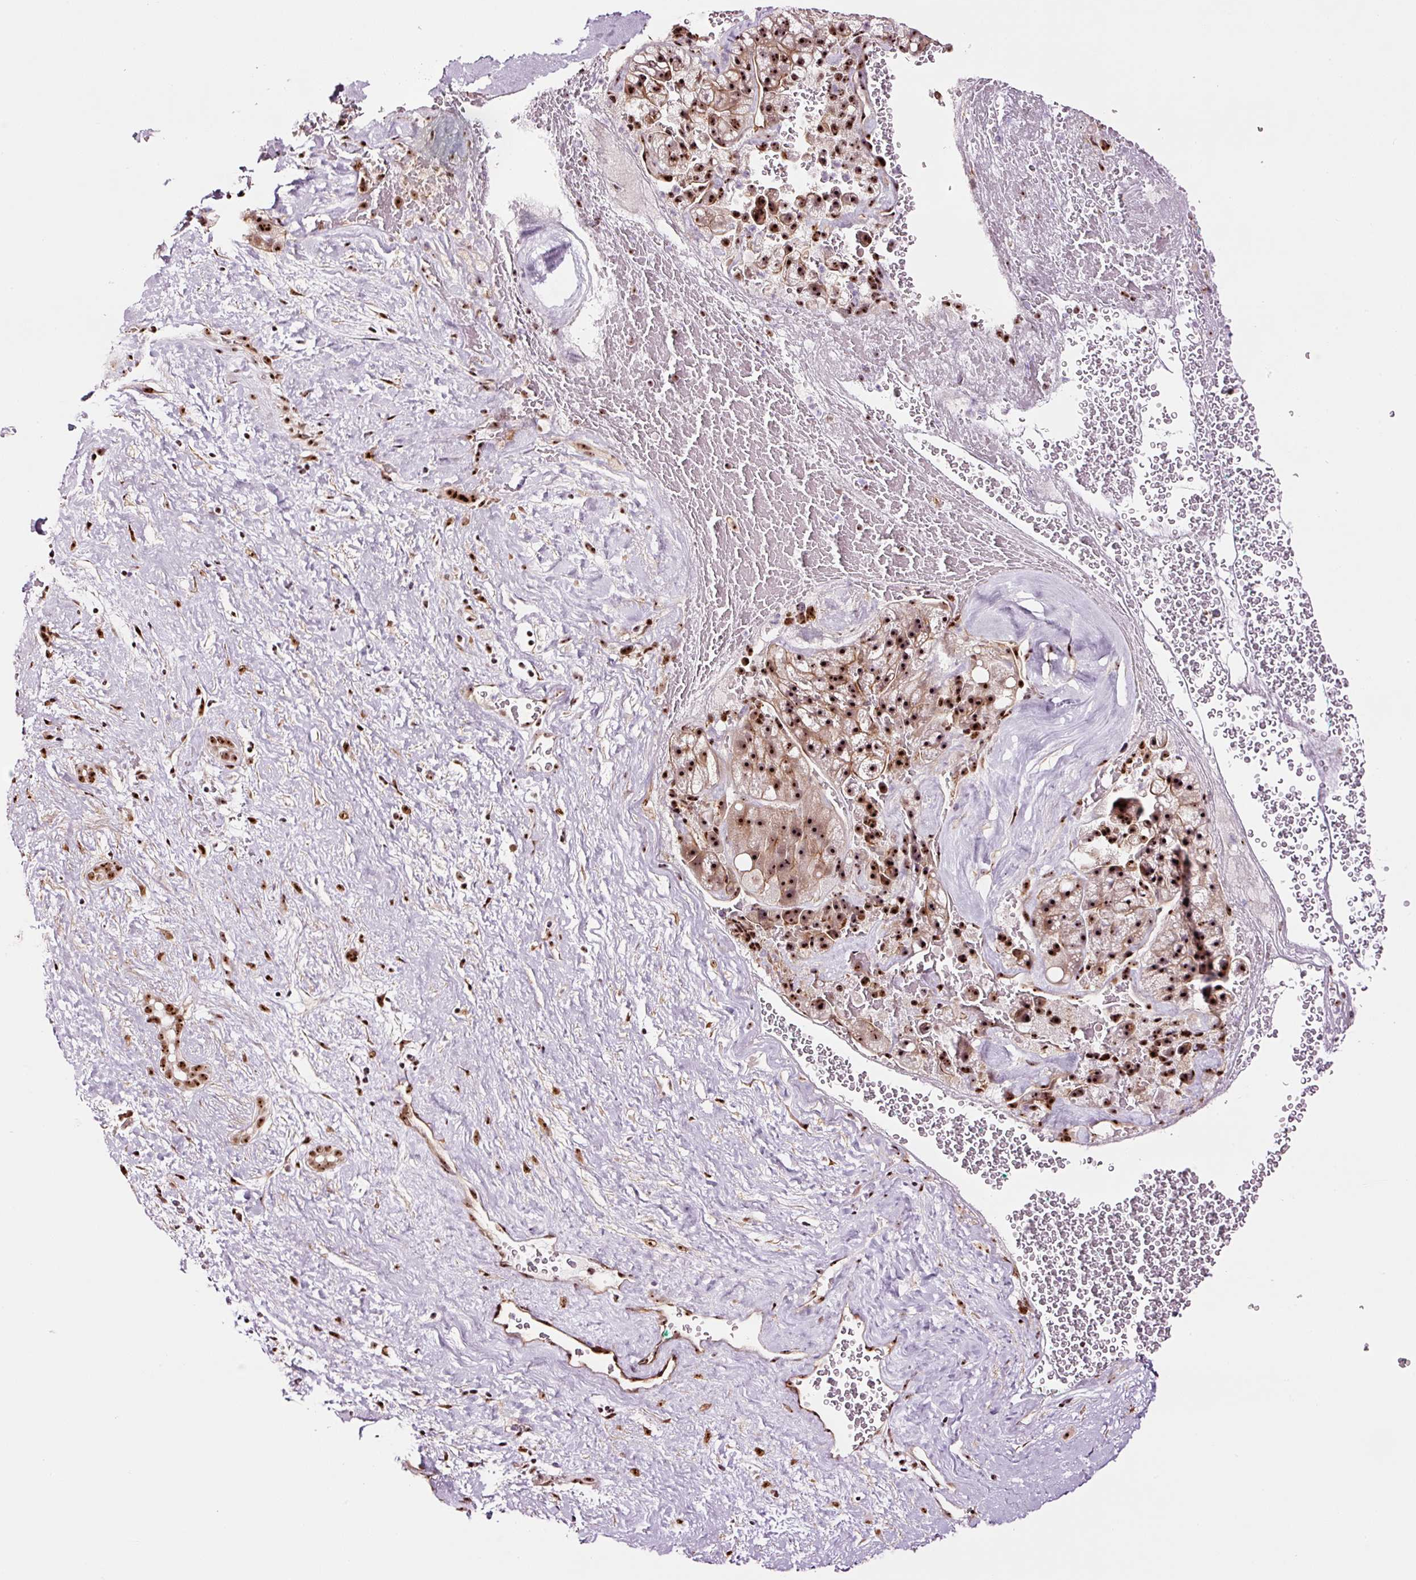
{"staining": {"intensity": "strong", "quantity": "25%-75%", "location": "nuclear"}, "tissue": "liver cancer", "cell_type": "Tumor cells", "image_type": "cancer", "snomed": [{"axis": "morphology", "description": "Normal tissue, NOS"}, {"axis": "morphology", "description": "Carcinoma, Hepatocellular, NOS"}, {"axis": "topography", "description": "Liver"}], "caption": "A brown stain labels strong nuclear positivity of a protein in human liver cancer tumor cells.", "gene": "GNL3", "patient": {"sex": "male", "age": 57}}